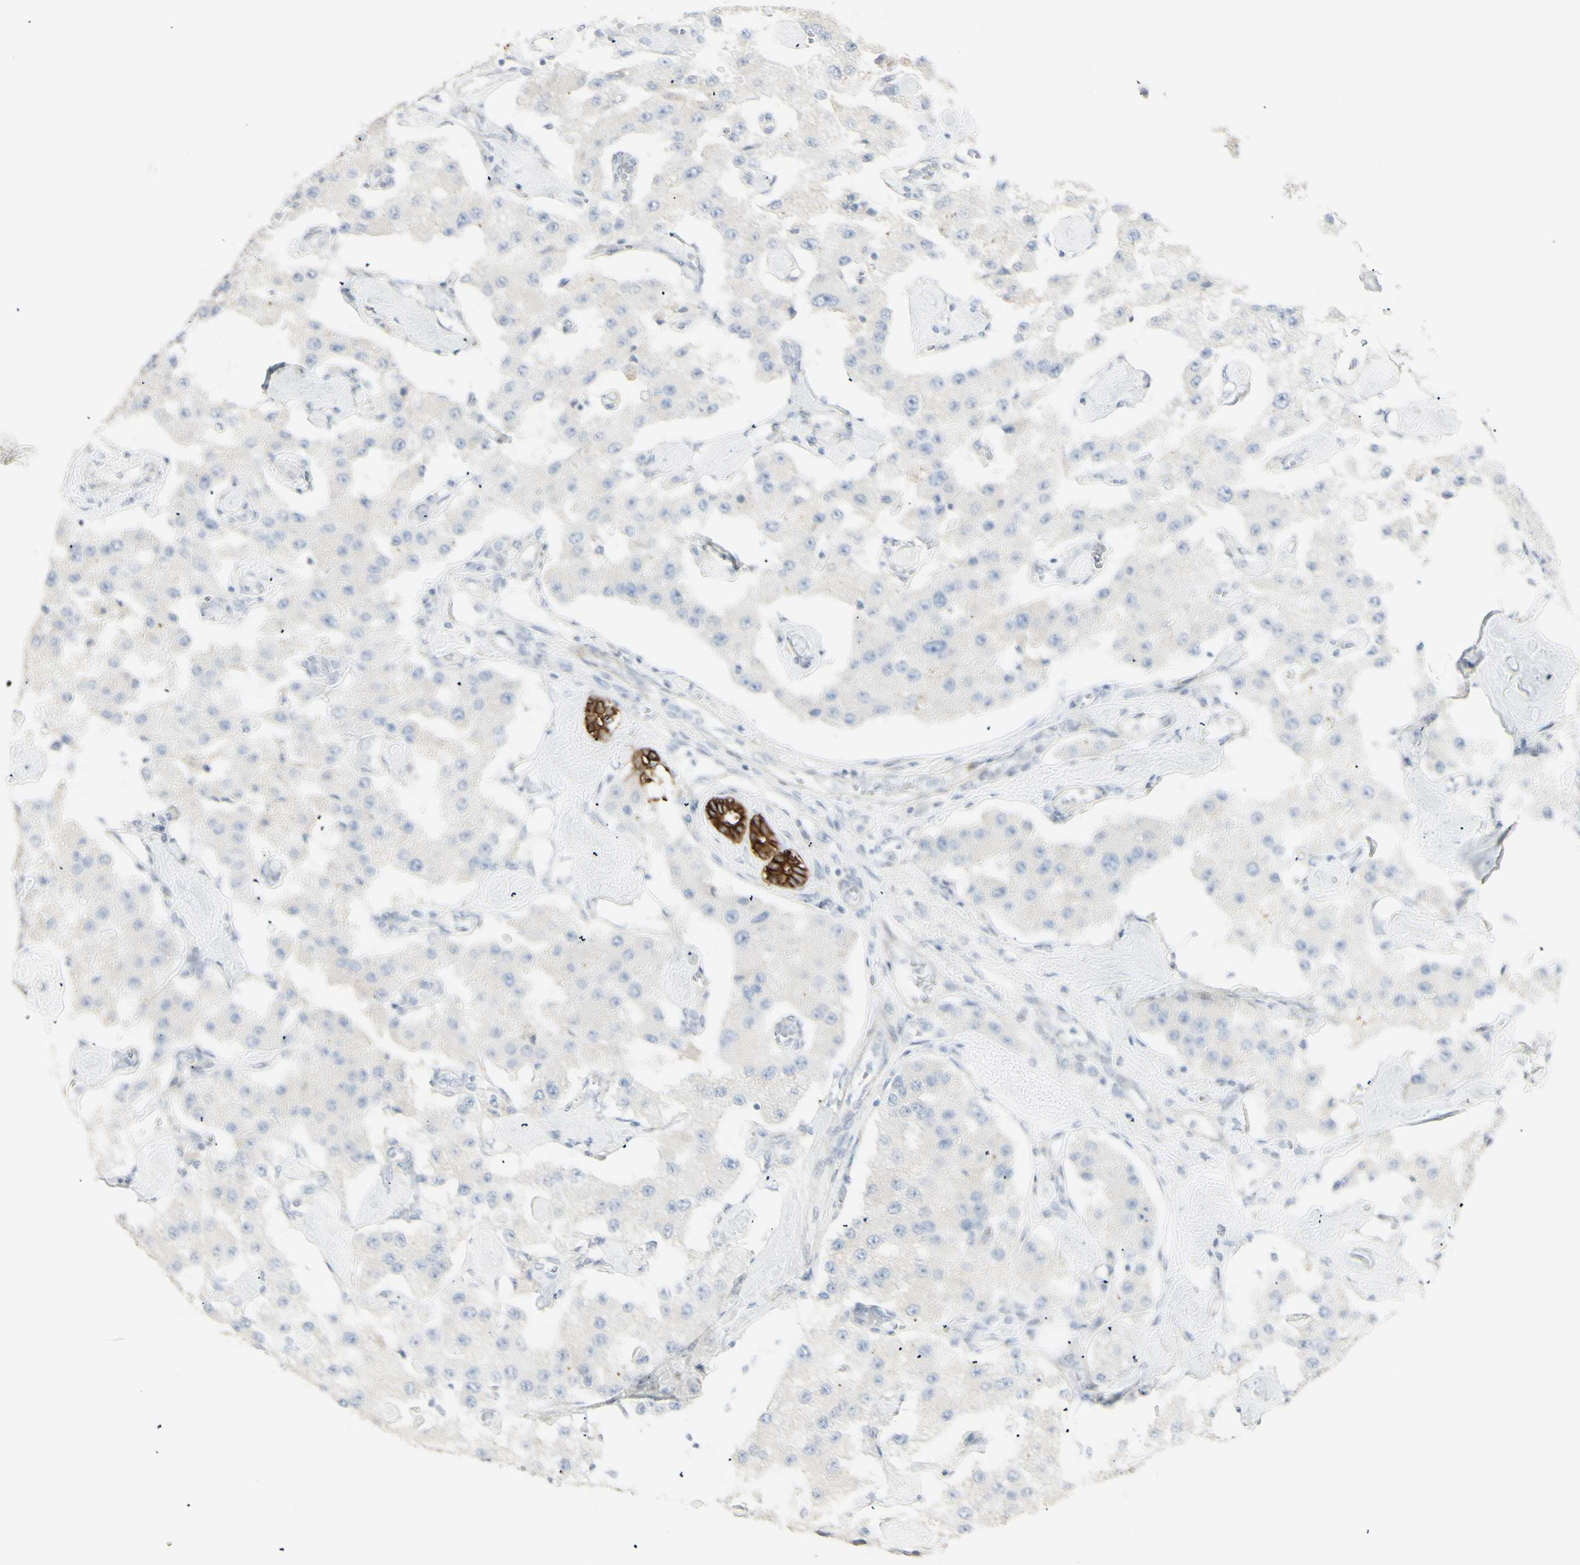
{"staining": {"intensity": "negative", "quantity": "none", "location": "none"}, "tissue": "carcinoid", "cell_type": "Tumor cells", "image_type": "cancer", "snomed": [{"axis": "morphology", "description": "Carcinoid, malignant, NOS"}, {"axis": "topography", "description": "Pancreas"}], "caption": "Tumor cells show no significant protein staining in malignant carcinoid.", "gene": "NDST4", "patient": {"sex": "male", "age": 41}}